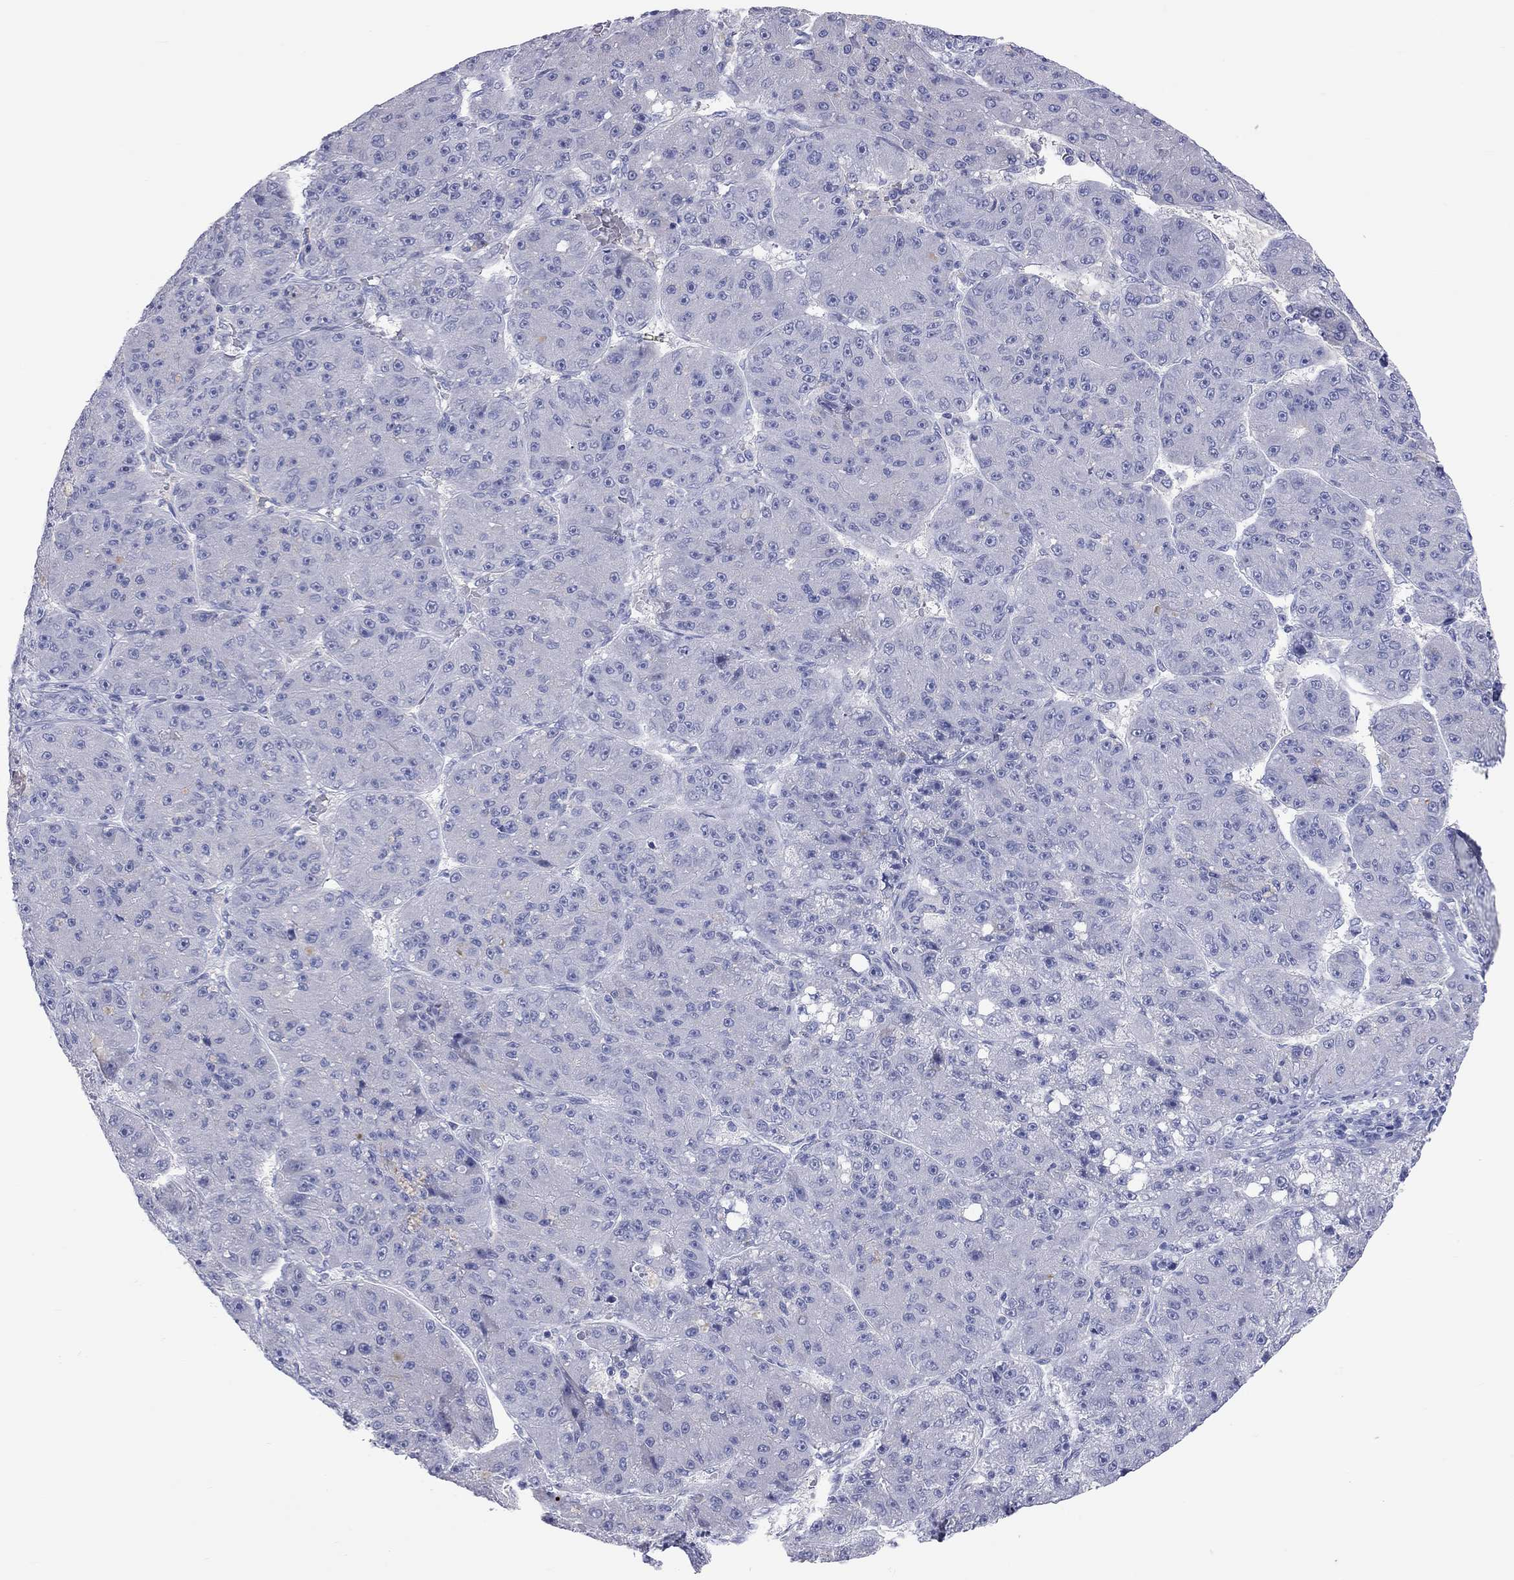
{"staining": {"intensity": "negative", "quantity": "none", "location": "none"}, "tissue": "liver cancer", "cell_type": "Tumor cells", "image_type": "cancer", "snomed": [{"axis": "morphology", "description": "Carcinoma, Hepatocellular, NOS"}, {"axis": "topography", "description": "Liver"}], "caption": "Micrograph shows no significant protein staining in tumor cells of liver hepatocellular carcinoma. (Stains: DAB IHC with hematoxylin counter stain, Microscopy: brightfield microscopy at high magnification).", "gene": "ST7L", "patient": {"sex": "male", "age": 67}}